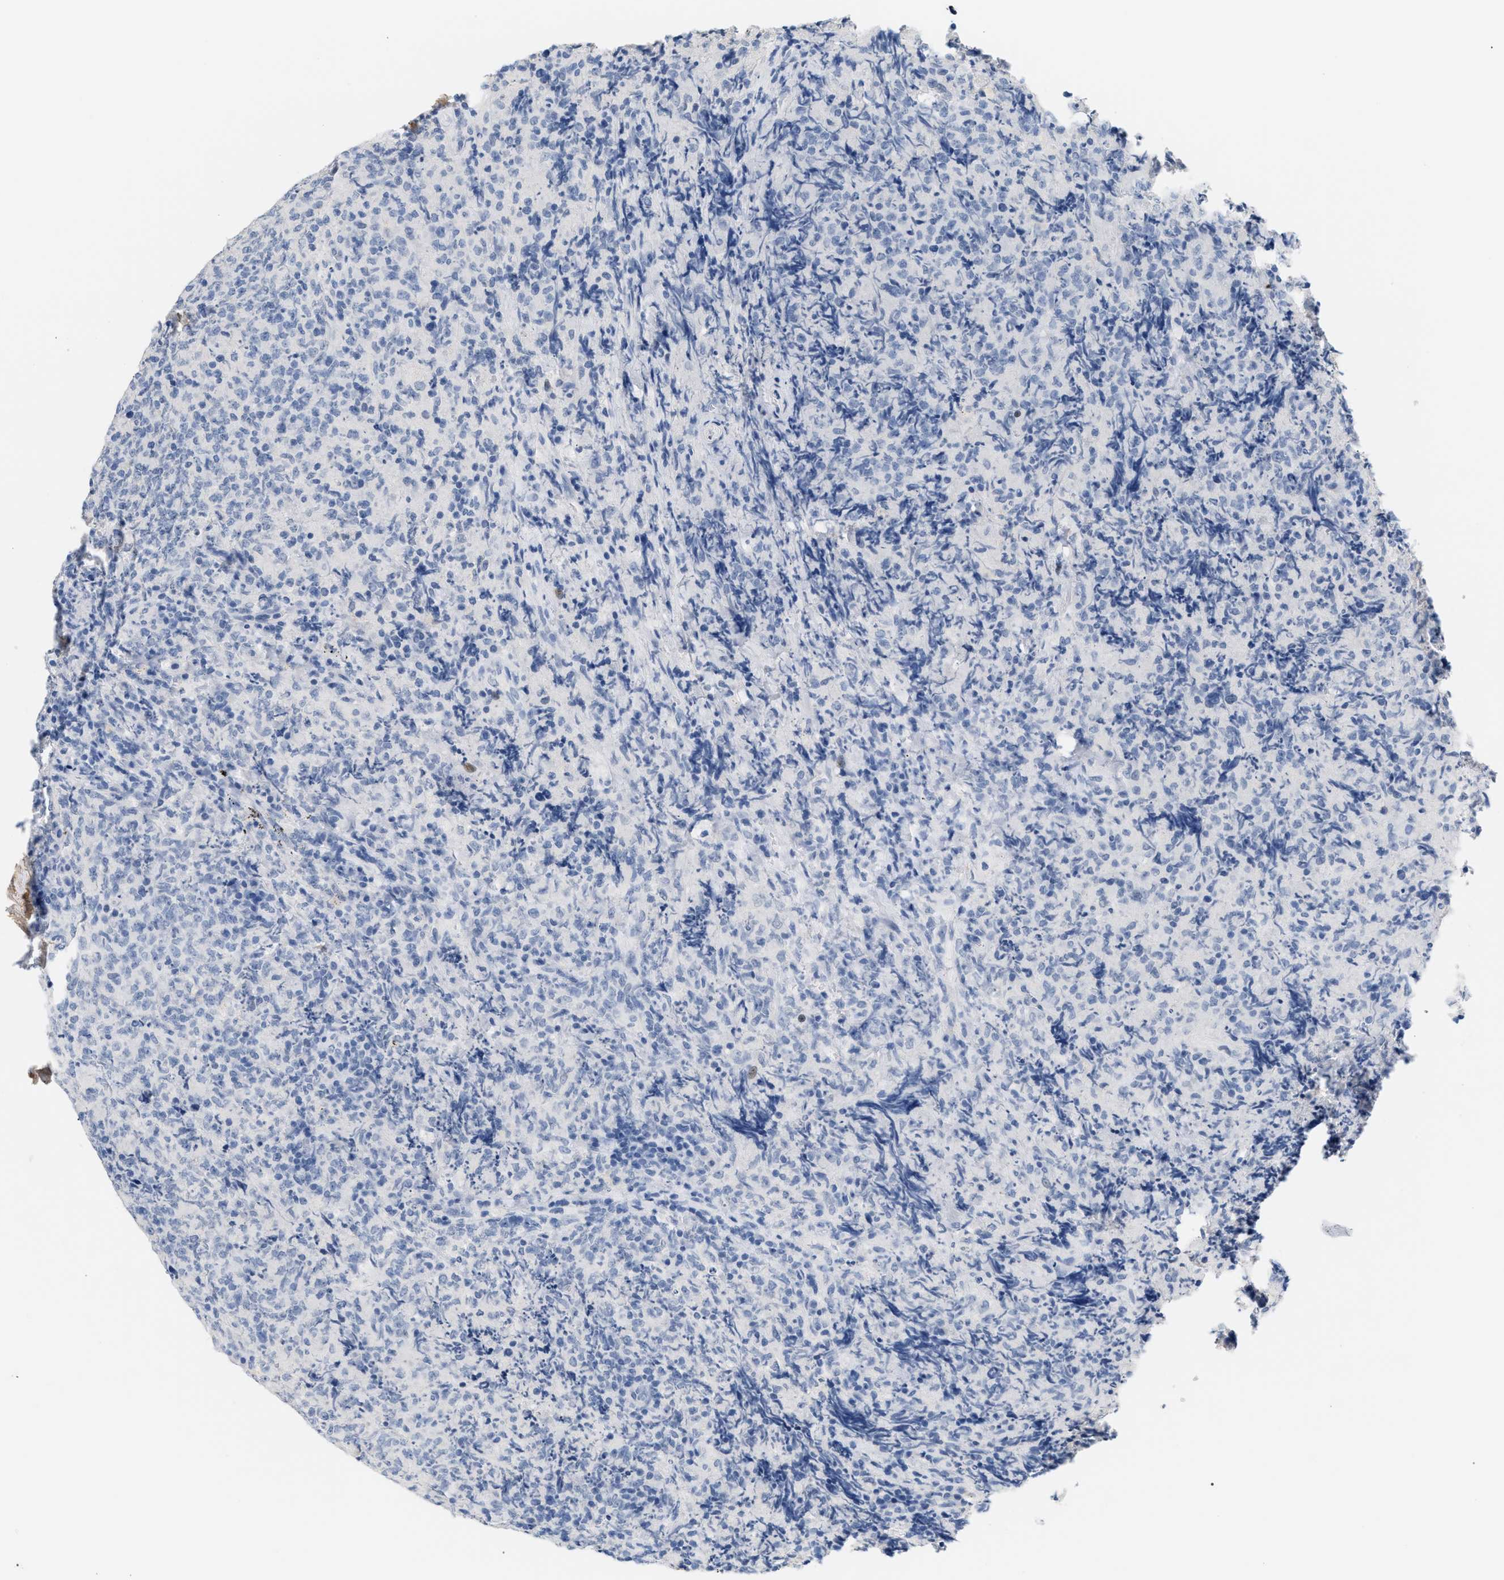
{"staining": {"intensity": "negative", "quantity": "none", "location": "none"}, "tissue": "lymphoma", "cell_type": "Tumor cells", "image_type": "cancer", "snomed": [{"axis": "morphology", "description": "Malignant lymphoma, non-Hodgkin's type, High grade"}, {"axis": "topography", "description": "Tonsil"}], "caption": "High-grade malignant lymphoma, non-Hodgkin's type stained for a protein using immunohistochemistry exhibits no expression tumor cells.", "gene": "CFH", "patient": {"sex": "female", "age": 36}}